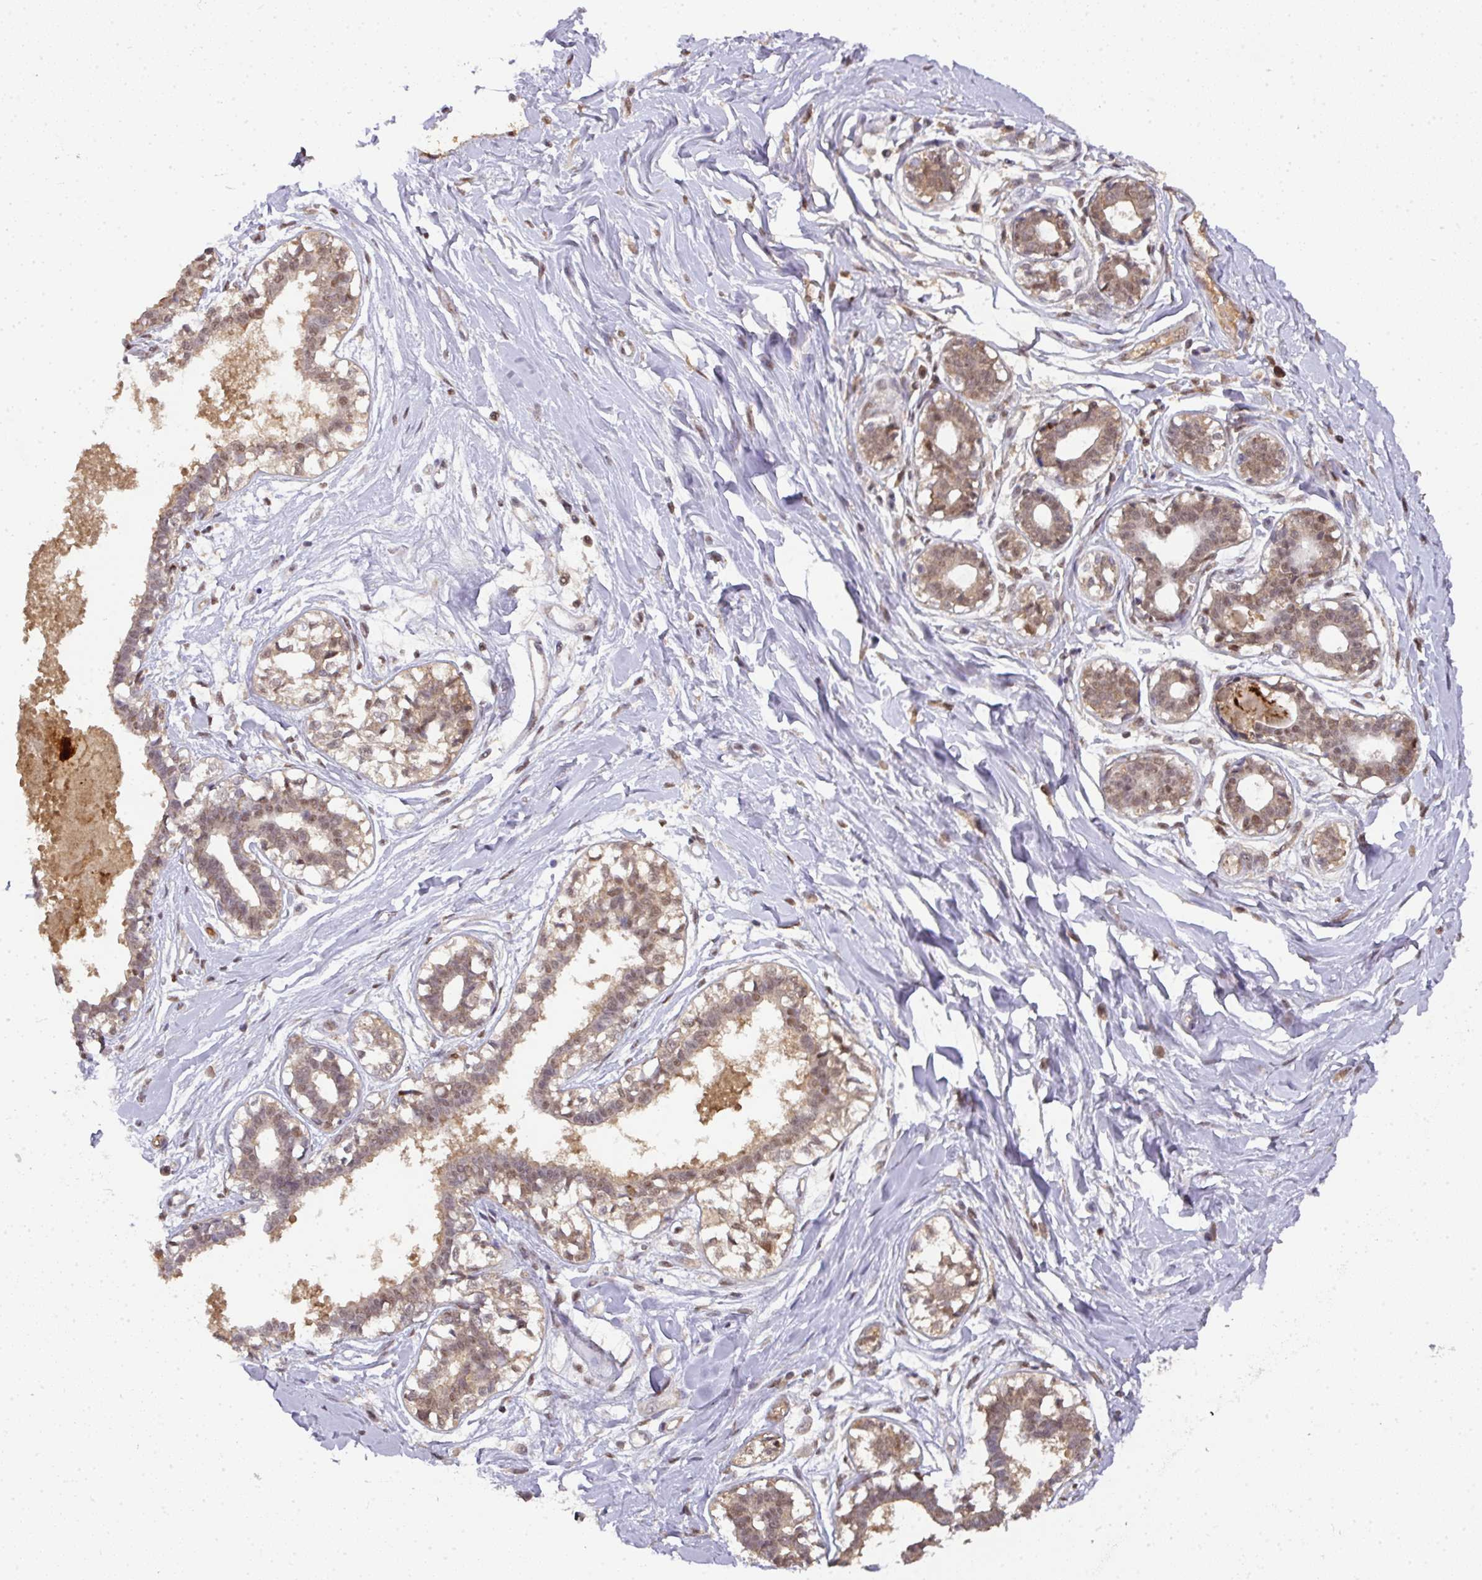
{"staining": {"intensity": "moderate", "quantity": ">75%", "location": "cytoplasmic/membranous"}, "tissue": "breast", "cell_type": "Adipocytes", "image_type": "normal", "snomed": [{"axis": "morphology", "description": "Normal tissue, NOS"}, {"axis": "topography", "description": "Breast"}], "caption": "An IHC histopathology image of unremarkable tissue is shown. Protein staining in brown highlights moderate cytoplasmic/membranous positivity in breast within adipocytes.", "gene": "RANBP9", "patient": {"sex": "female", "age": 45}}